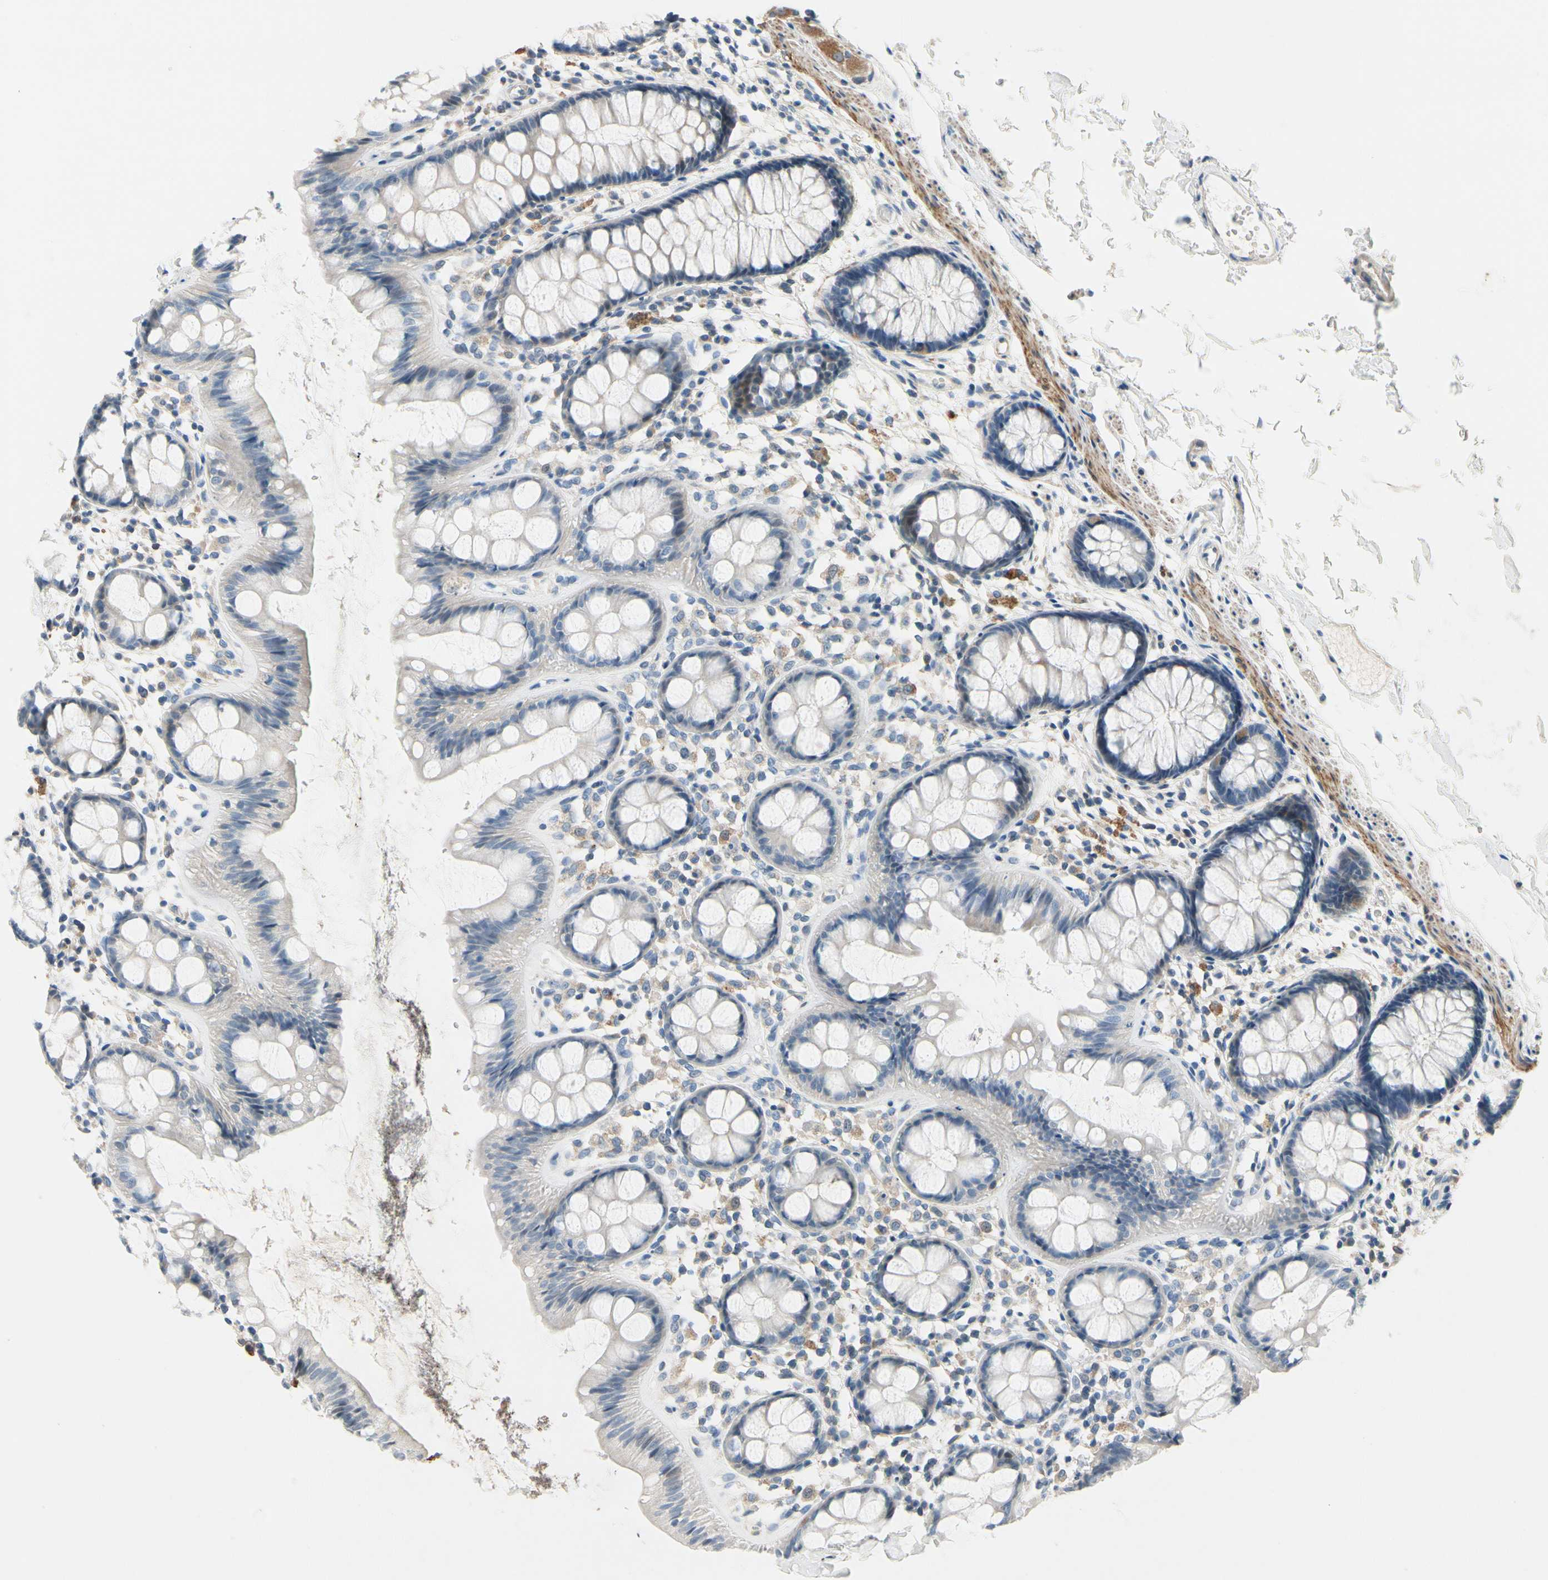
{"staining": {"intensity": "negative", "quantity": "none", "location": "none"}, "tissue": "rectum", "cell_type": "Glandular cells", "image_type": "normal", "snomed": [{"axis": "morphology", "description": "Normal tissue, NOS"}, {"axis": "topography", "description": "Rectum"}], "caption": "The micrograph demonstrates no significant staining in glandular cells of rectum.", "gene": "SLC27A6", "patient": {"sex": "female", "age": 66}}